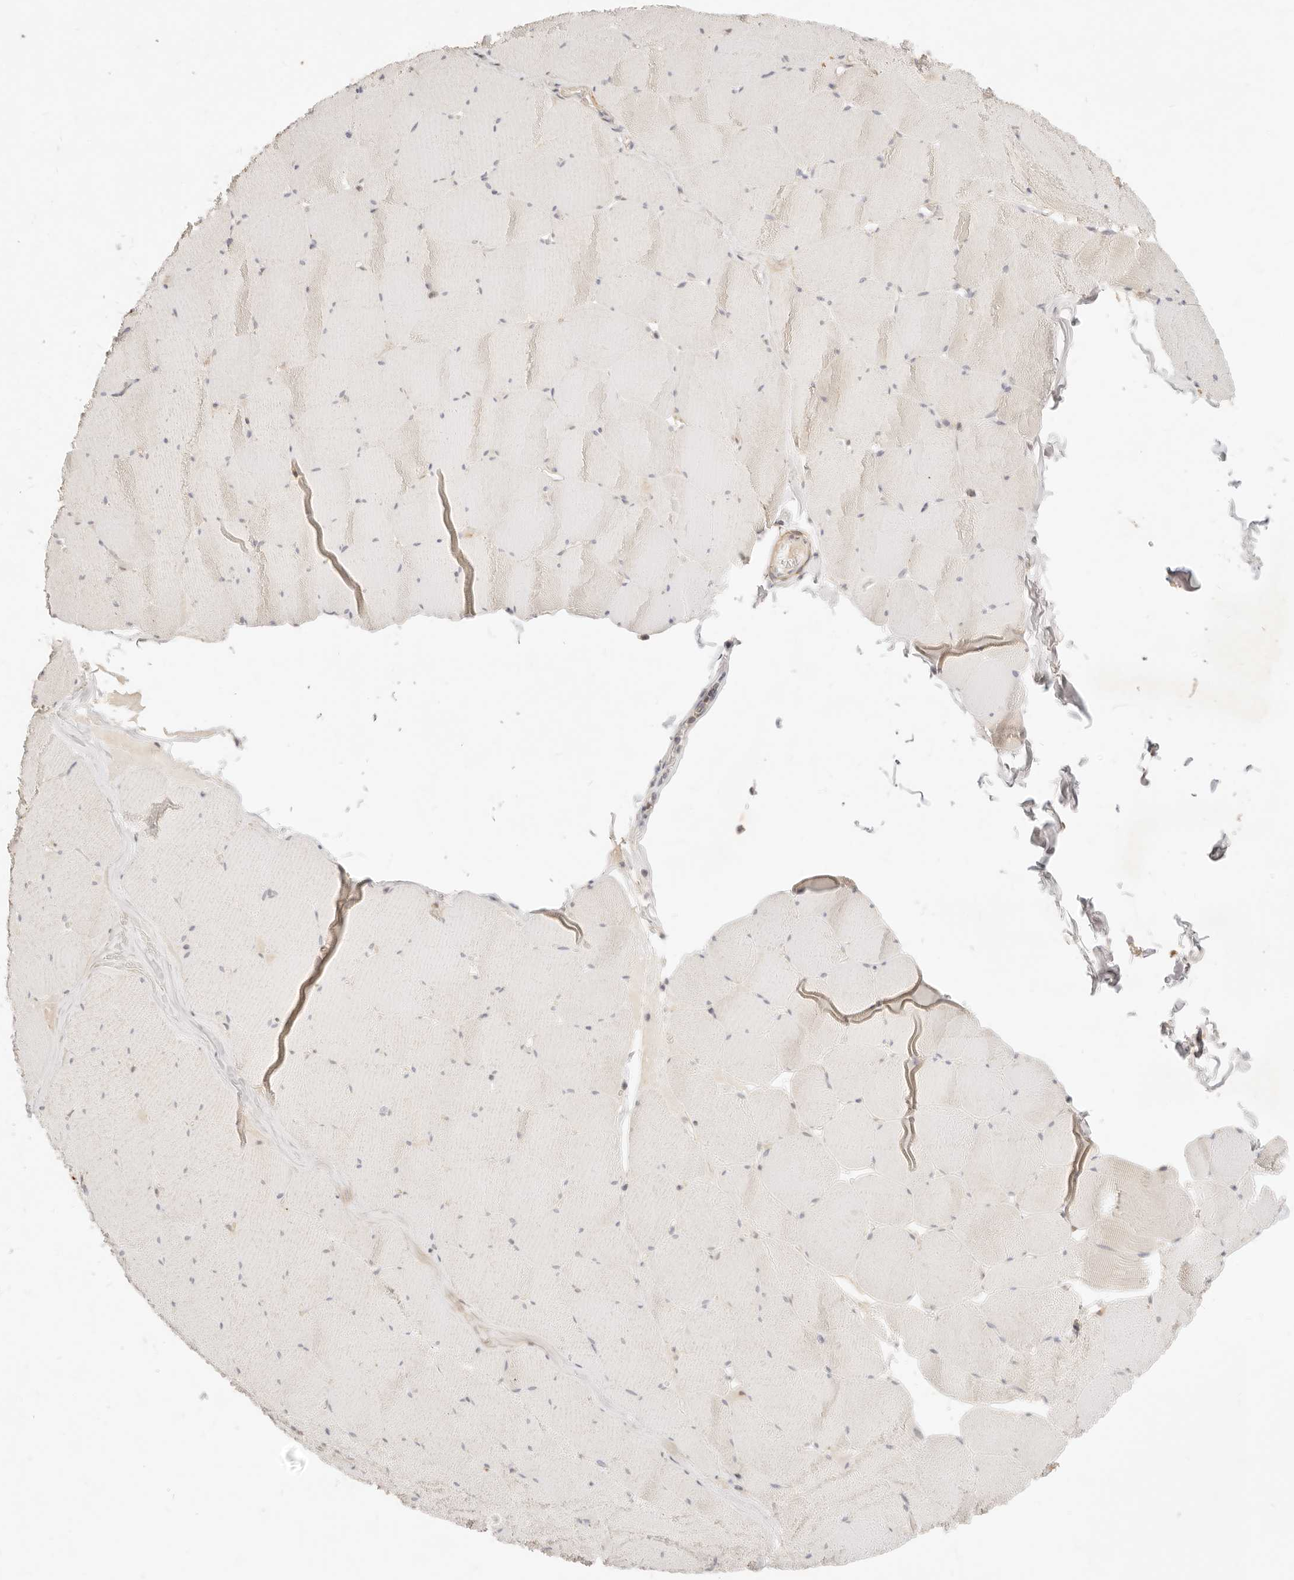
{"staining": {"intensity": "negative", "quantity": "none", "location": "none"}, "tissue": "skeletal muscle", "cell_type": "Myocytes", "image_type": "normal", "snomed": [{"axis": "morphology", "description": "Normal tissue, NOS"}, {"axis": "topography", "description": "Skeletal muscle"}], "caption": "A histopathology image of skeletal muscle stained for a protein exhibits no brown staining in myocytes.", "gene": "RUBCNL", "patient": {"sex": "male", "age": 62}}